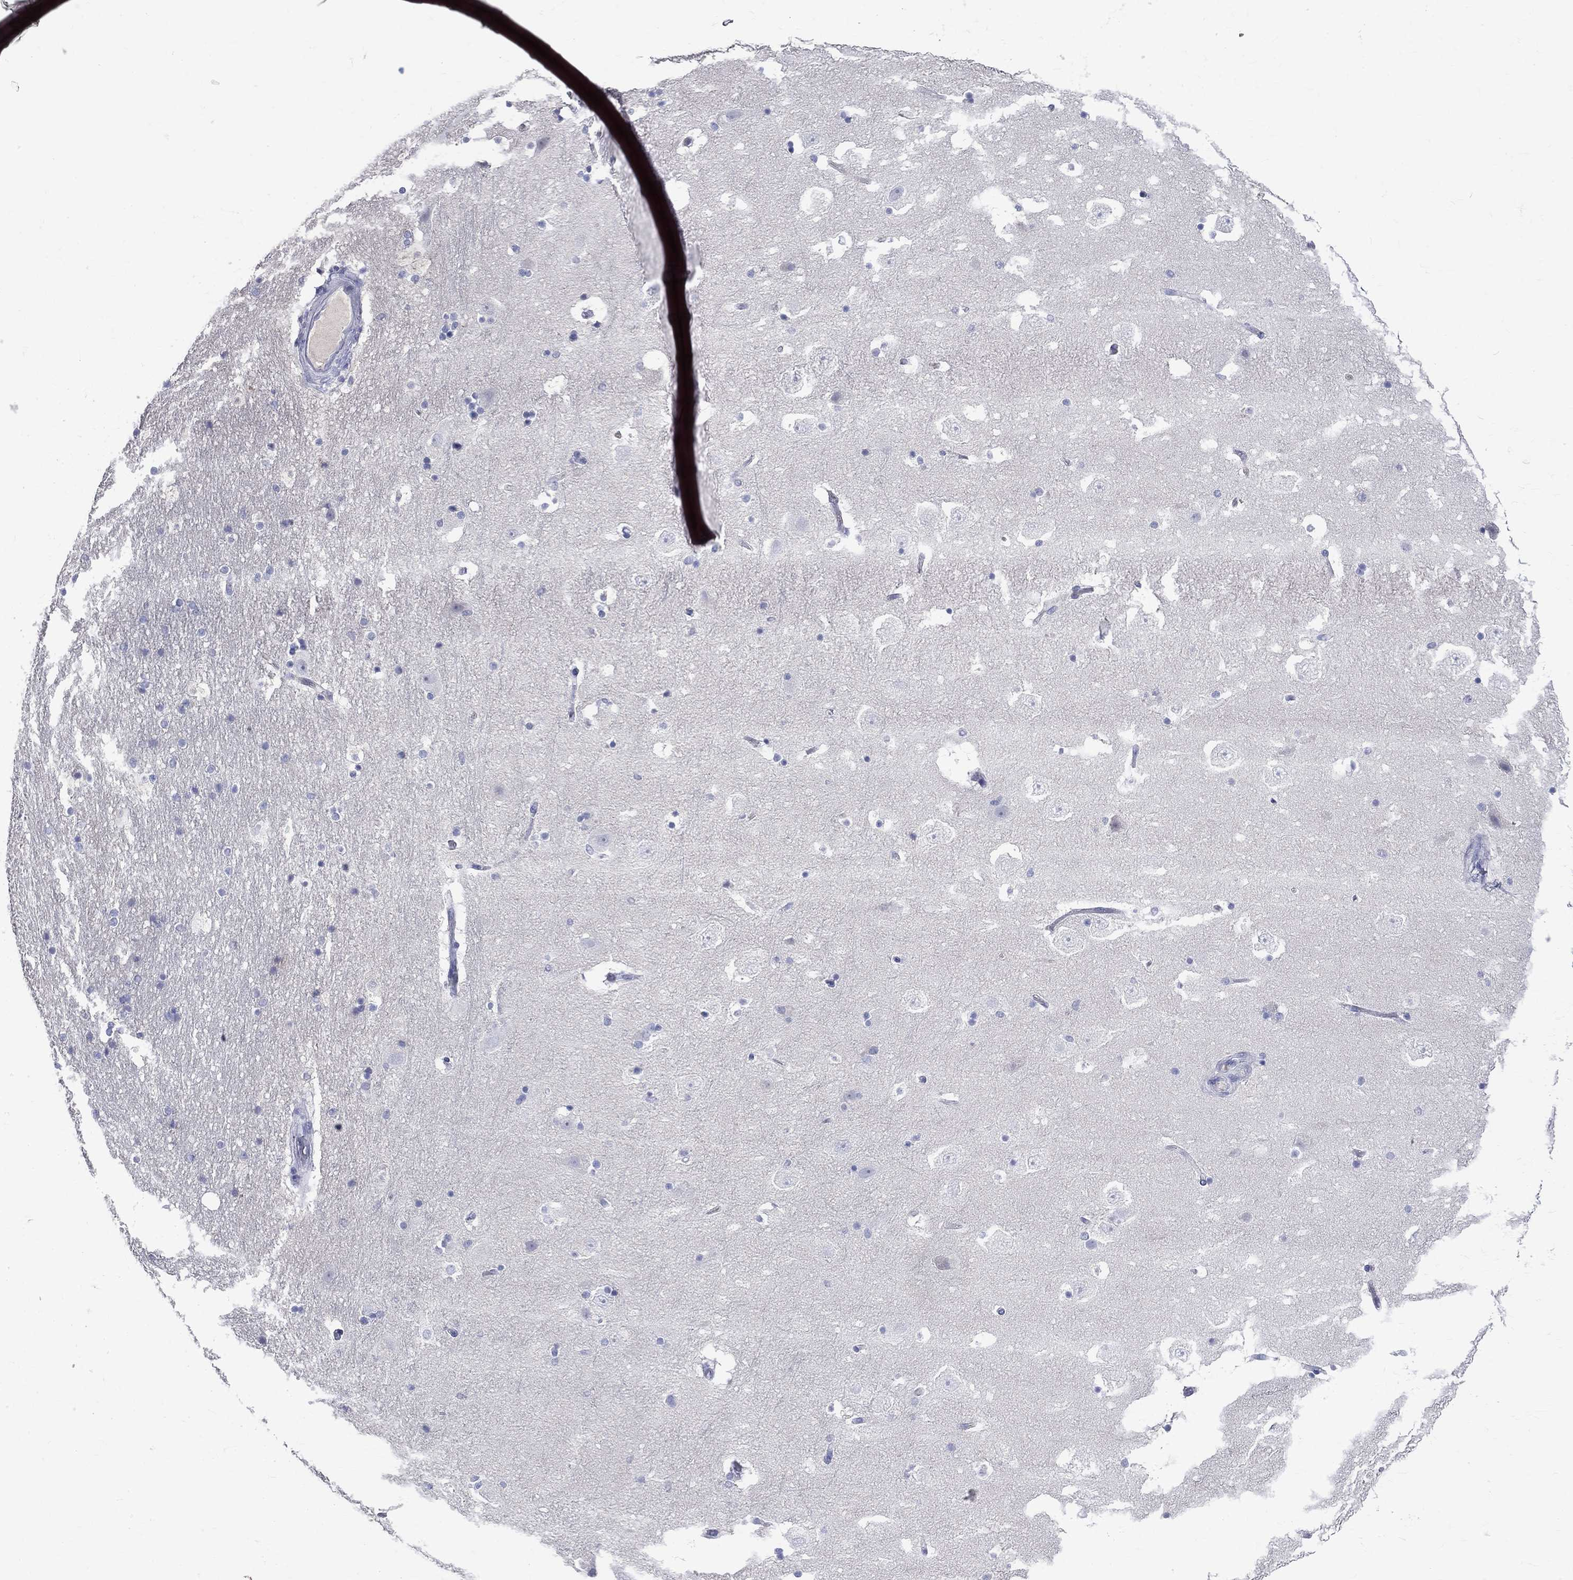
{"staining": {"intensity": "negative", "quantity": "none", "location": "none"}, "tissue": "hippocampus", "cell_type": "Glial cells", "image_type": "normal", "snomed": [{"axis": "morphology", "description": "Normal tissue, NOS"}, {"axis": "topography", "description": "Hippocampus"}], "caption": "Glial cells are negative for brown protein staining in unremarkable hippocampus. (DAB (3,3'-diaminobenzidine) immunohistochemistry (IHC), high magnification).", "gene": "LAT", "patient": {"sex": "male", "age": 51}}